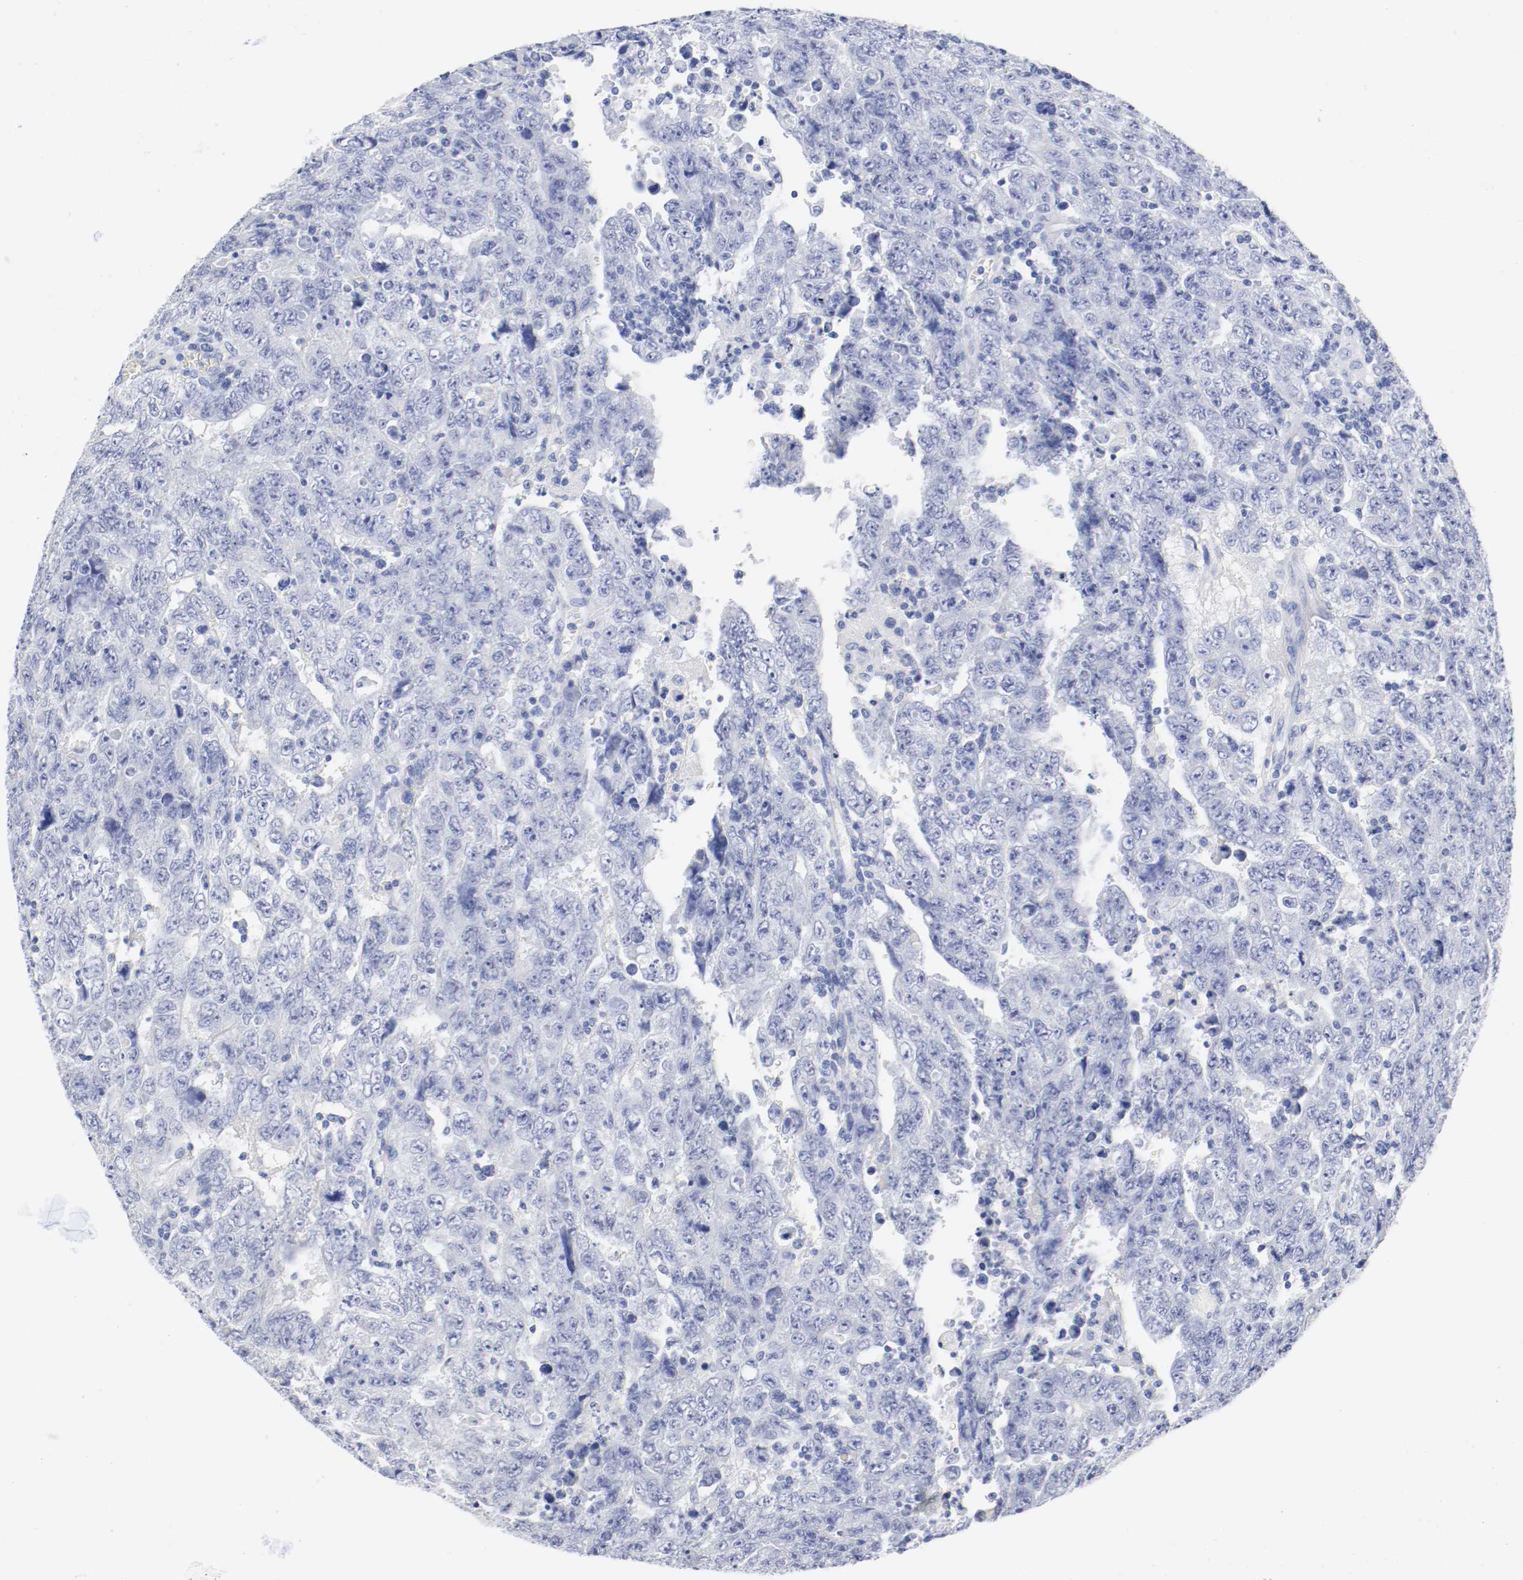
{"staining": {"intensity": "negative", "quantity": "none", "location": "none"}, "tissue": "testis cancer", "cell_type": "Tumor cells", "image_type": "cancer", "snomed": [{"axis": "morphology", "description": "Carcinoma, Embryonal, NOS"}, {"axis": "topography", "description": "Testis"}], "caption": "Tumor cells are negative for protein expression in human testis cancer.", "gene": "GAD1", "patient": {"sex": "male", "age": 28}}